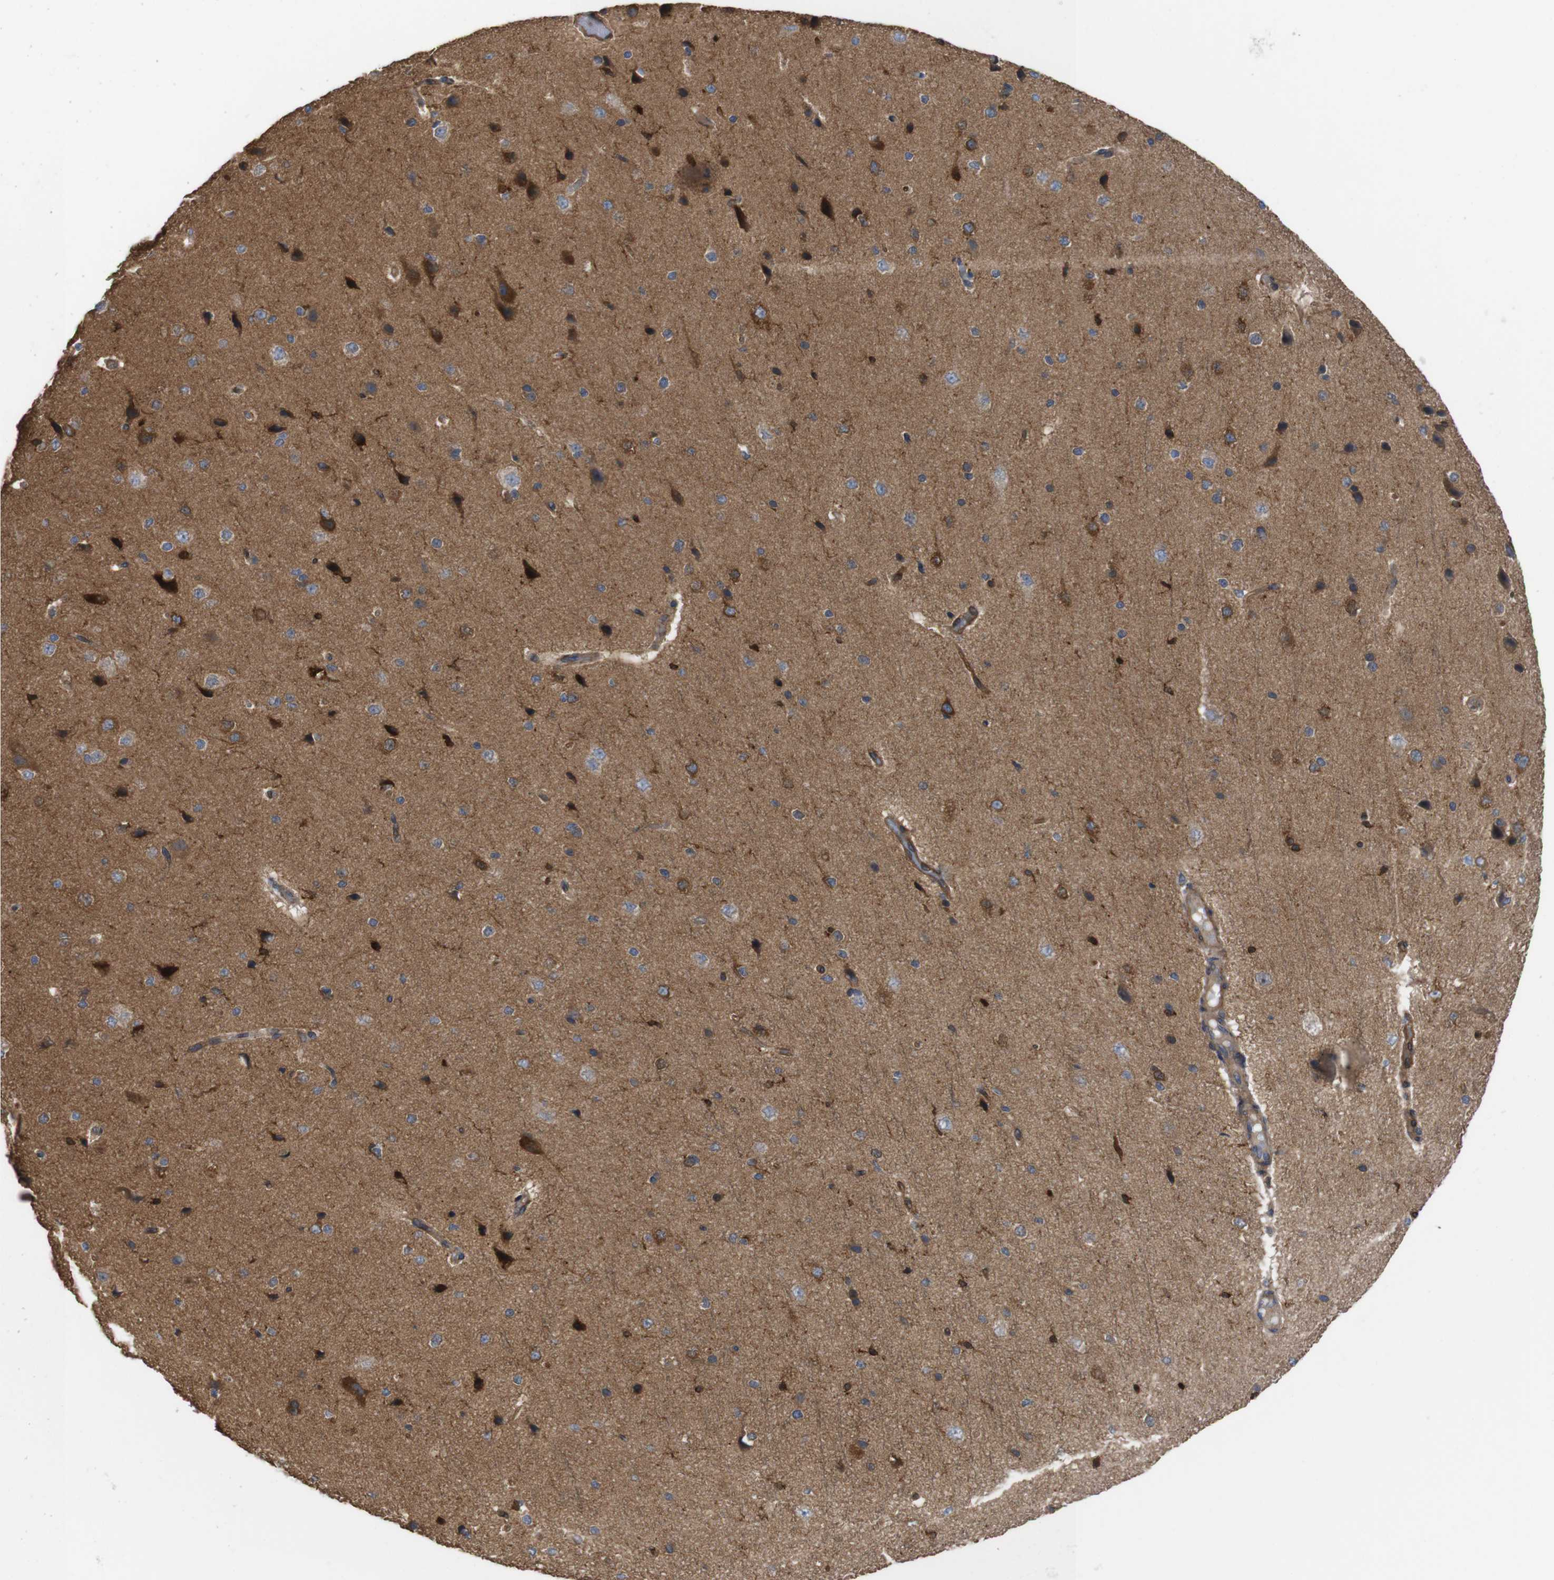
{"staining": {"intensity": "weak", "quantity": "25%-75%", "location": "cytoplasmic/membranous"}, "tissue": "cerebral cortex", "cell_type": "Endothelial cells", "image_type": "normal", "snomed": [{"axis": "morphology", "description": "Normal tissue, NOS"}, {"axis": "morphology", "description": "Developmental malformation"}, {"axis": "topography", "description": "Cerebral cortex"}], "caption": "Immunohistochemical staining of benign human cerebral cortex exhibits 25%-75% levels of weak cytoplasmic/membranous protein expression in approximately 25%-75% of endothelial cells. (DAB (3,3'-diaminobenzidine) IHC with brightfield microscopy, high magnification).", "gene": "TIAM1", "patient": {"sex": "female", "age": 30}}